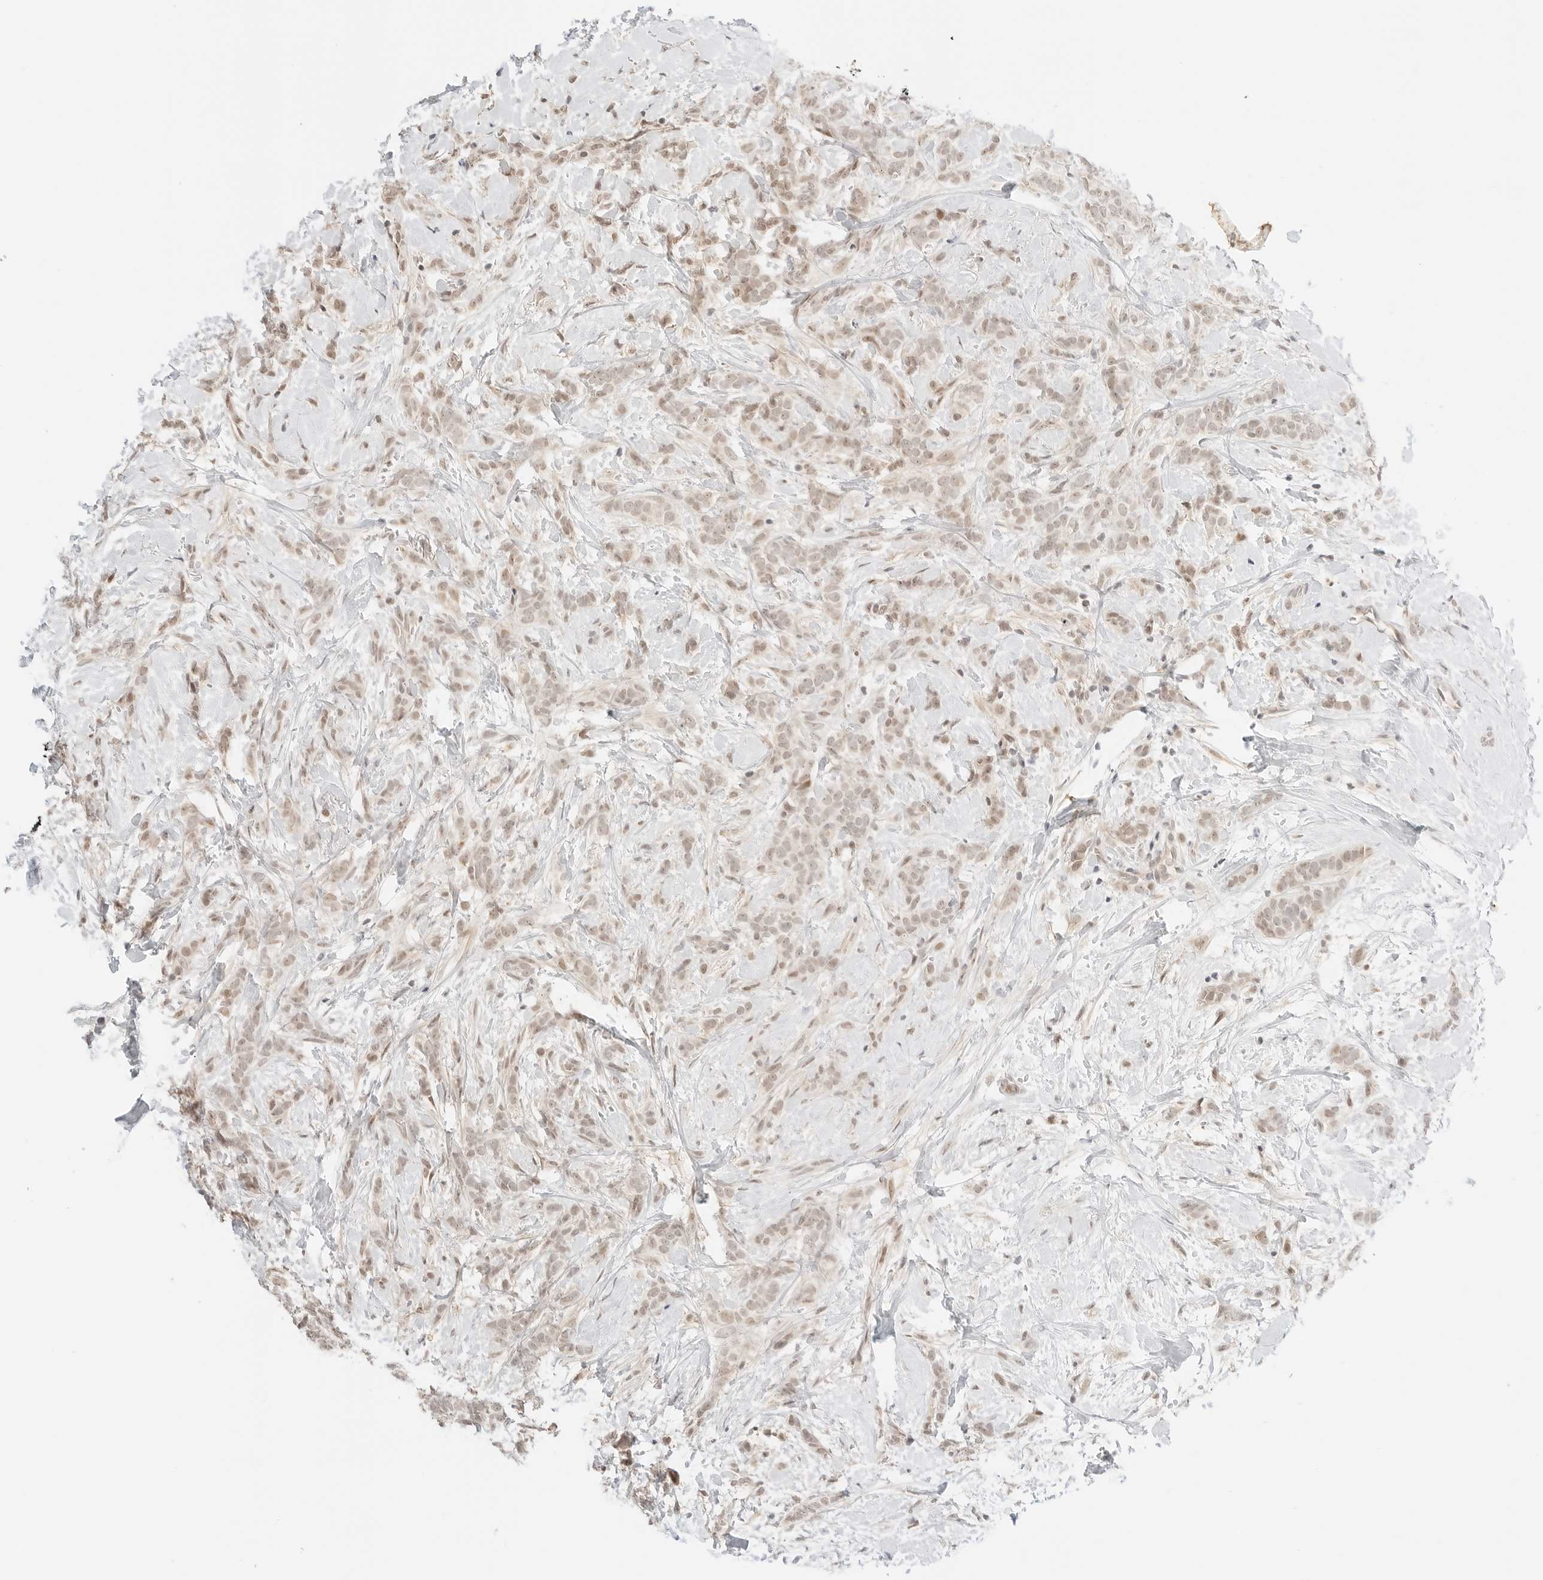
{"staining": {"intensity": "moderate", "quantity": ">75%", "location": "nuclear"}, "tissue": "breast cancer", "cell_type": "Tumor cells", "image_type": "cancer", "snomed": [{"axis": "morphology", "description": "Lobular carcinoma, in situ"}, {"axis": "morphology", "description": "Lobular carcinoma"}, {"axis": "topography", "description": "Breast"}], "caption": "DAB (3,3'-diaminobenzidine) immunohistochemical staining of human breast lobular carcinoma in situ demonstrates moderate nuclear protein positivity in about >75% of tumor cells. (Brightfield microscopy of DAB IHC at high magnification).", "gene": "RPS6KL1", "patient": {"sex": "female", "age": 41}}